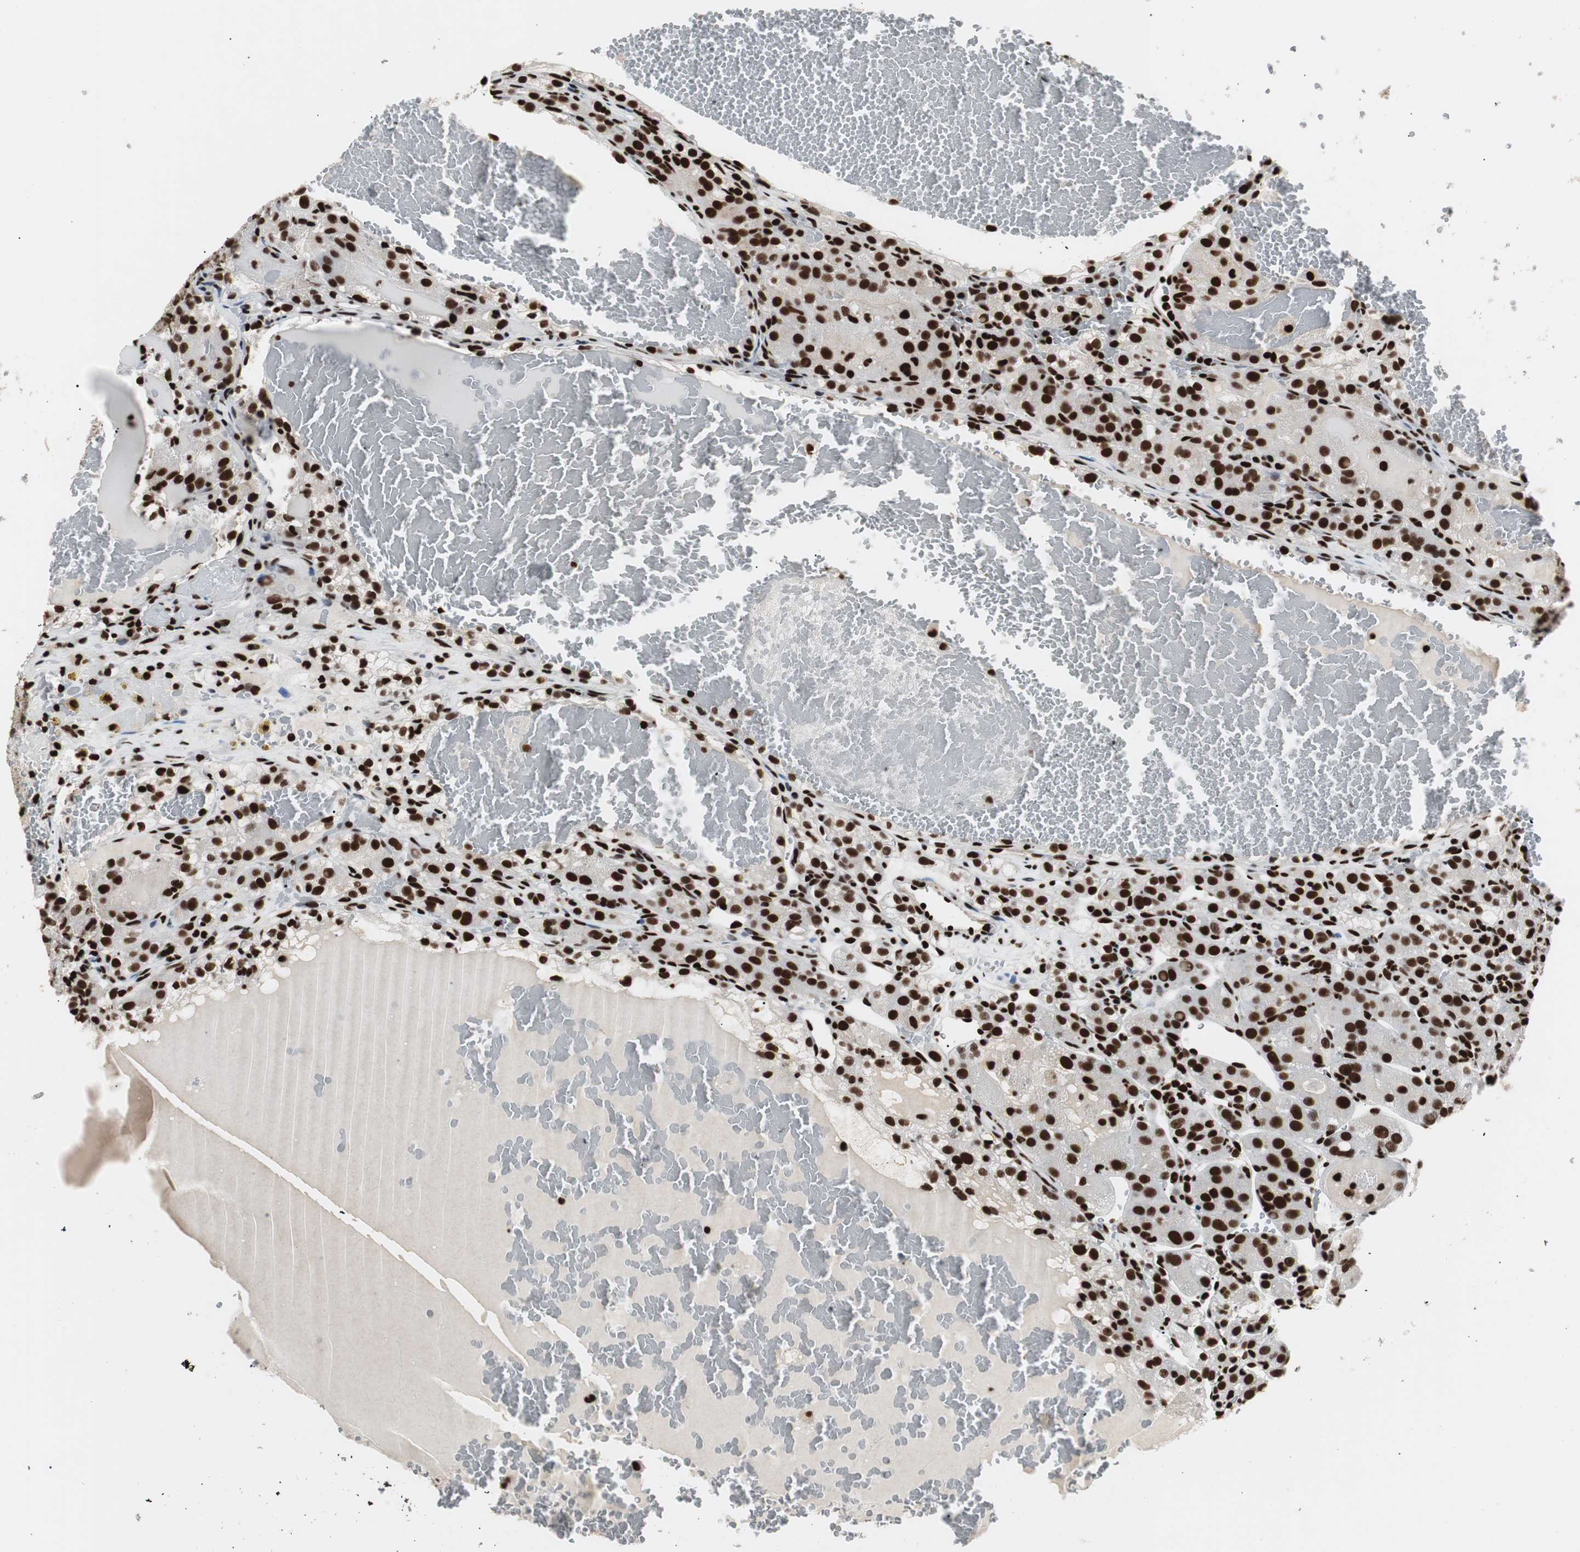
{"staining": {"intensity": "strong", "quantity": ">75%", "location": "nuclear"}, "tissue": "renal cancer", "cell_type": "Tumor cells", "image_type": "cancer", "snomed": [{"axis": "morphology", "description": "Normal tissue, NOS"}, {"axis": "morphology", "description": "Adenocarcinoma, NOS"}, {"axis": "topography", "description": "Kidney"}], "caption": "Strong nuclear positivity for a protein is identified in approximately >75% of tumor cells of renal cancer using IHC.", "gene": "MTA2", "patient": {"sex": "male", "age": 61}}